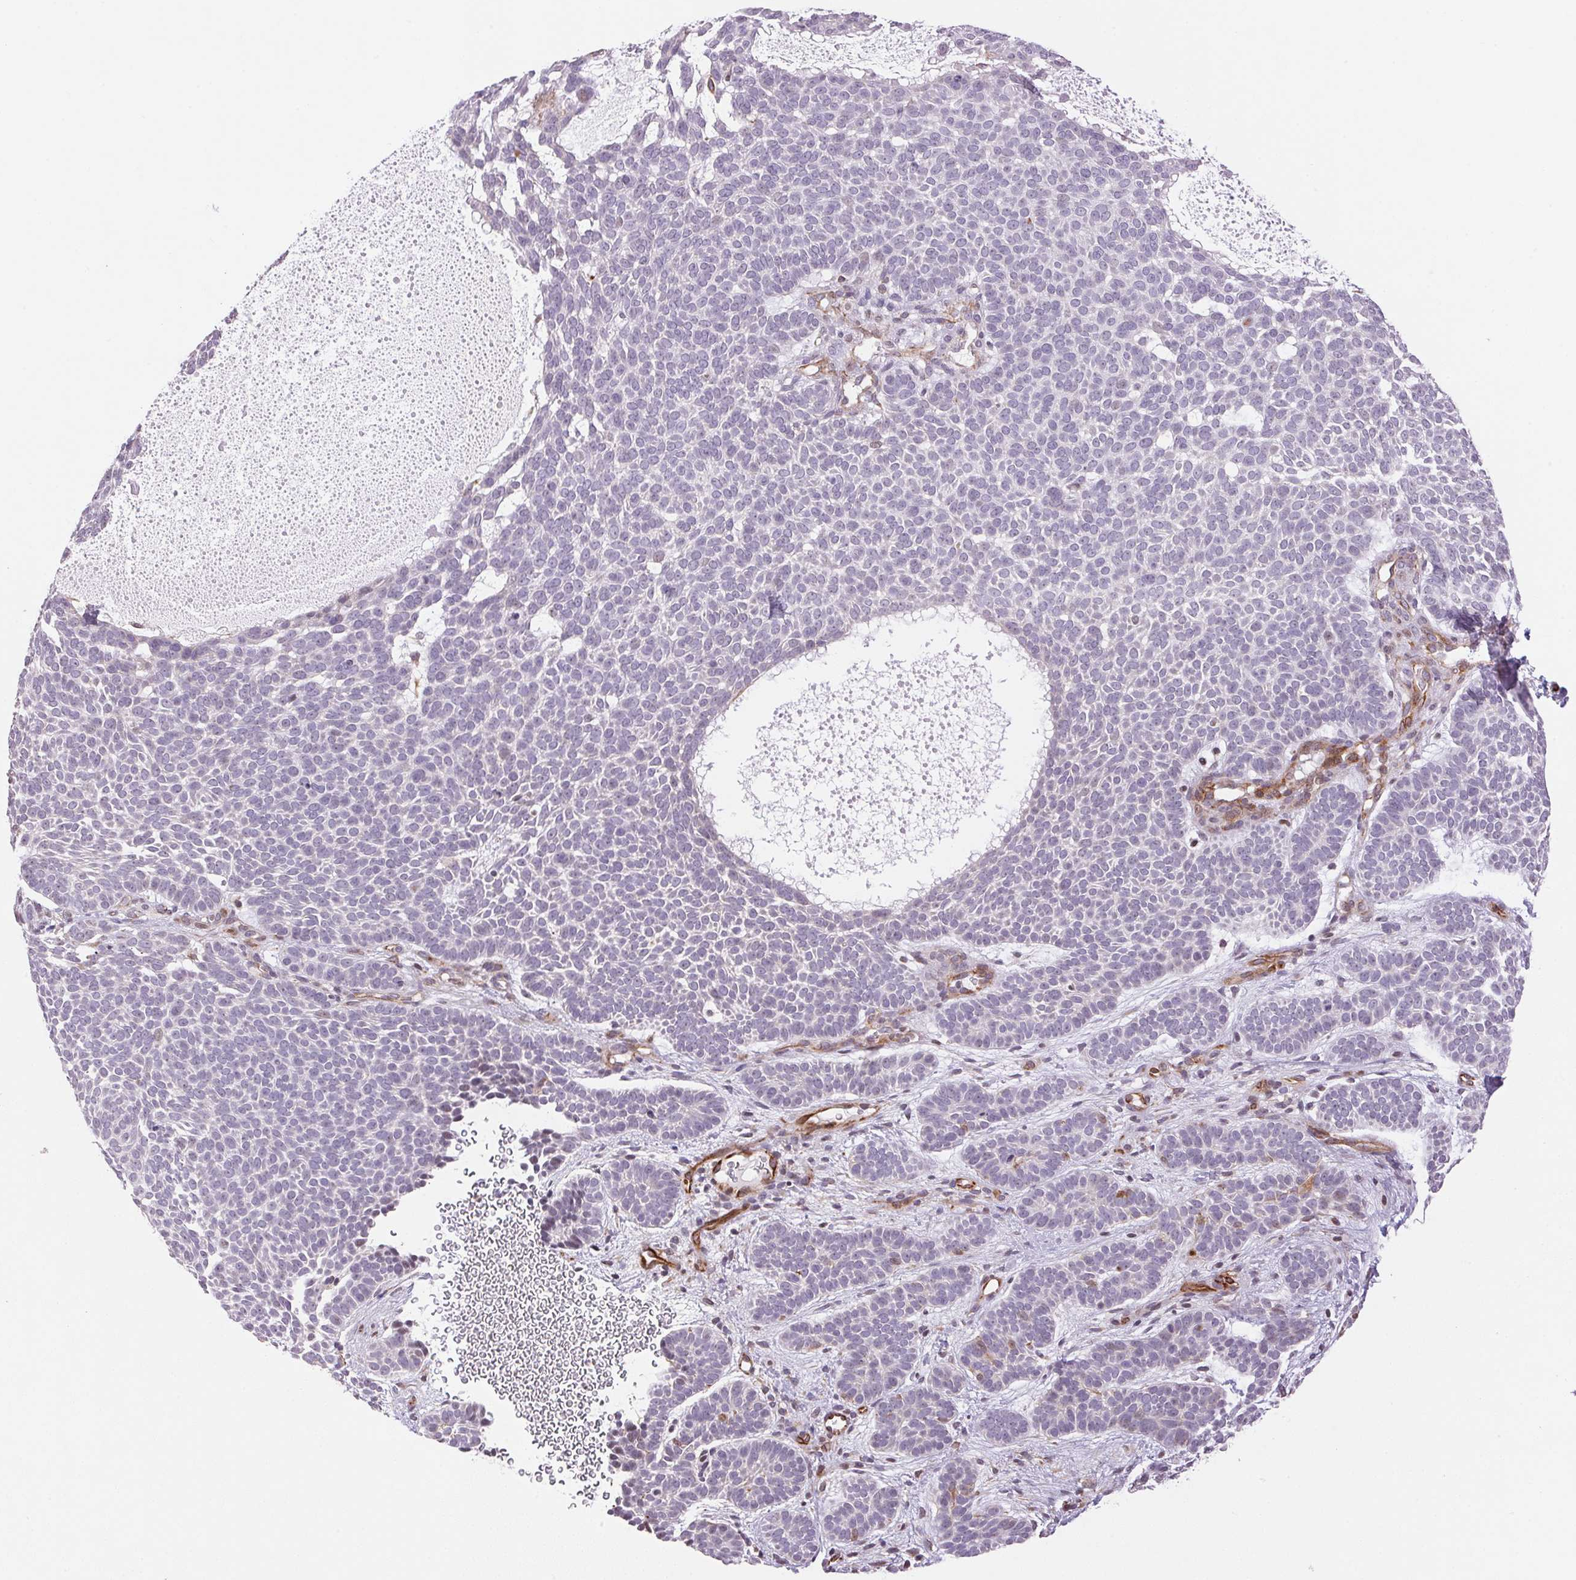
{"staining": {"intensity": "negative", "quantity": "none", "location": "none"}, "tissue": "skin cancer", "cell_type": "Tumor cells", "image_type": "cancer", "snomed": [{"axis": "morphology", "description": "Basal cell carcinoma"}, {"axis": "topography", "description": "Skin"}], "caption": "A high-resolution photomicrograph shows immunohistochemistry (IHC) staining of basal cell carcinoma (skin), which shows no significant expression in tumor cells. Nuclei are stained in blue.", "gene": "GYG2", "patient": {"sex": "female", "age": 82}}